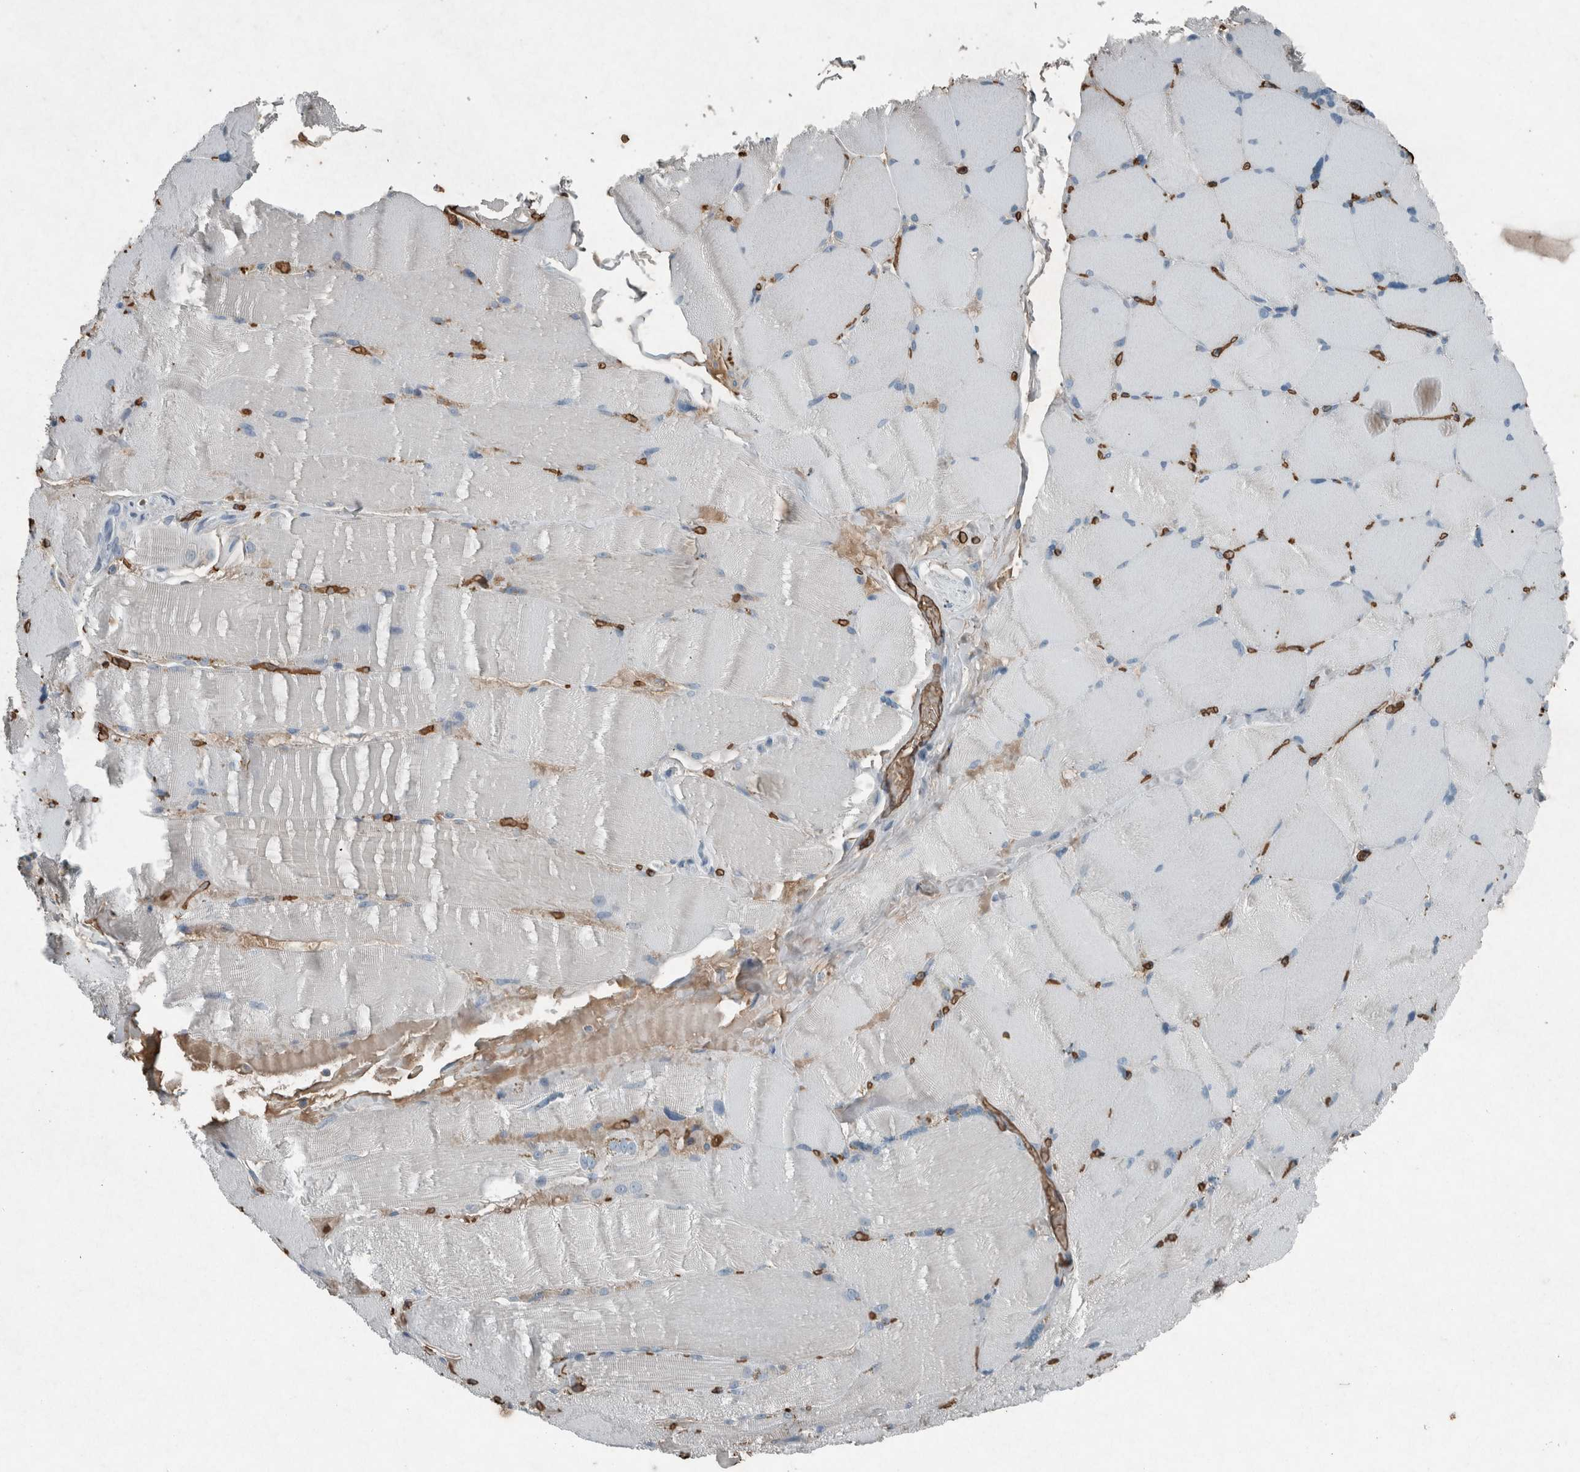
{"staining": {"intensity": "negative", "quantity": "none", "location": "none"}, "tissue": "skeletal muscle", "cell_type": "Myocytes", "image_type": "normal", "snomed": [{"axis": "morphology", "description": "Normal tissue, NOS"}, {"axis": "topography", "description": "Skin"}, {"axis": "topography", "description": "Skeletal muscle"}], "caption": "IHC micrograph of unremarkable skeletal muscle stained for a protein (brown), which shows no expression in myocytes. (Brightfield microscopy of DAB (3,3'-diaminobenzidine) immunohistochemistry at high magnification).", "gene": "LBP", "patient": {"sex": "male", "age": 83}}